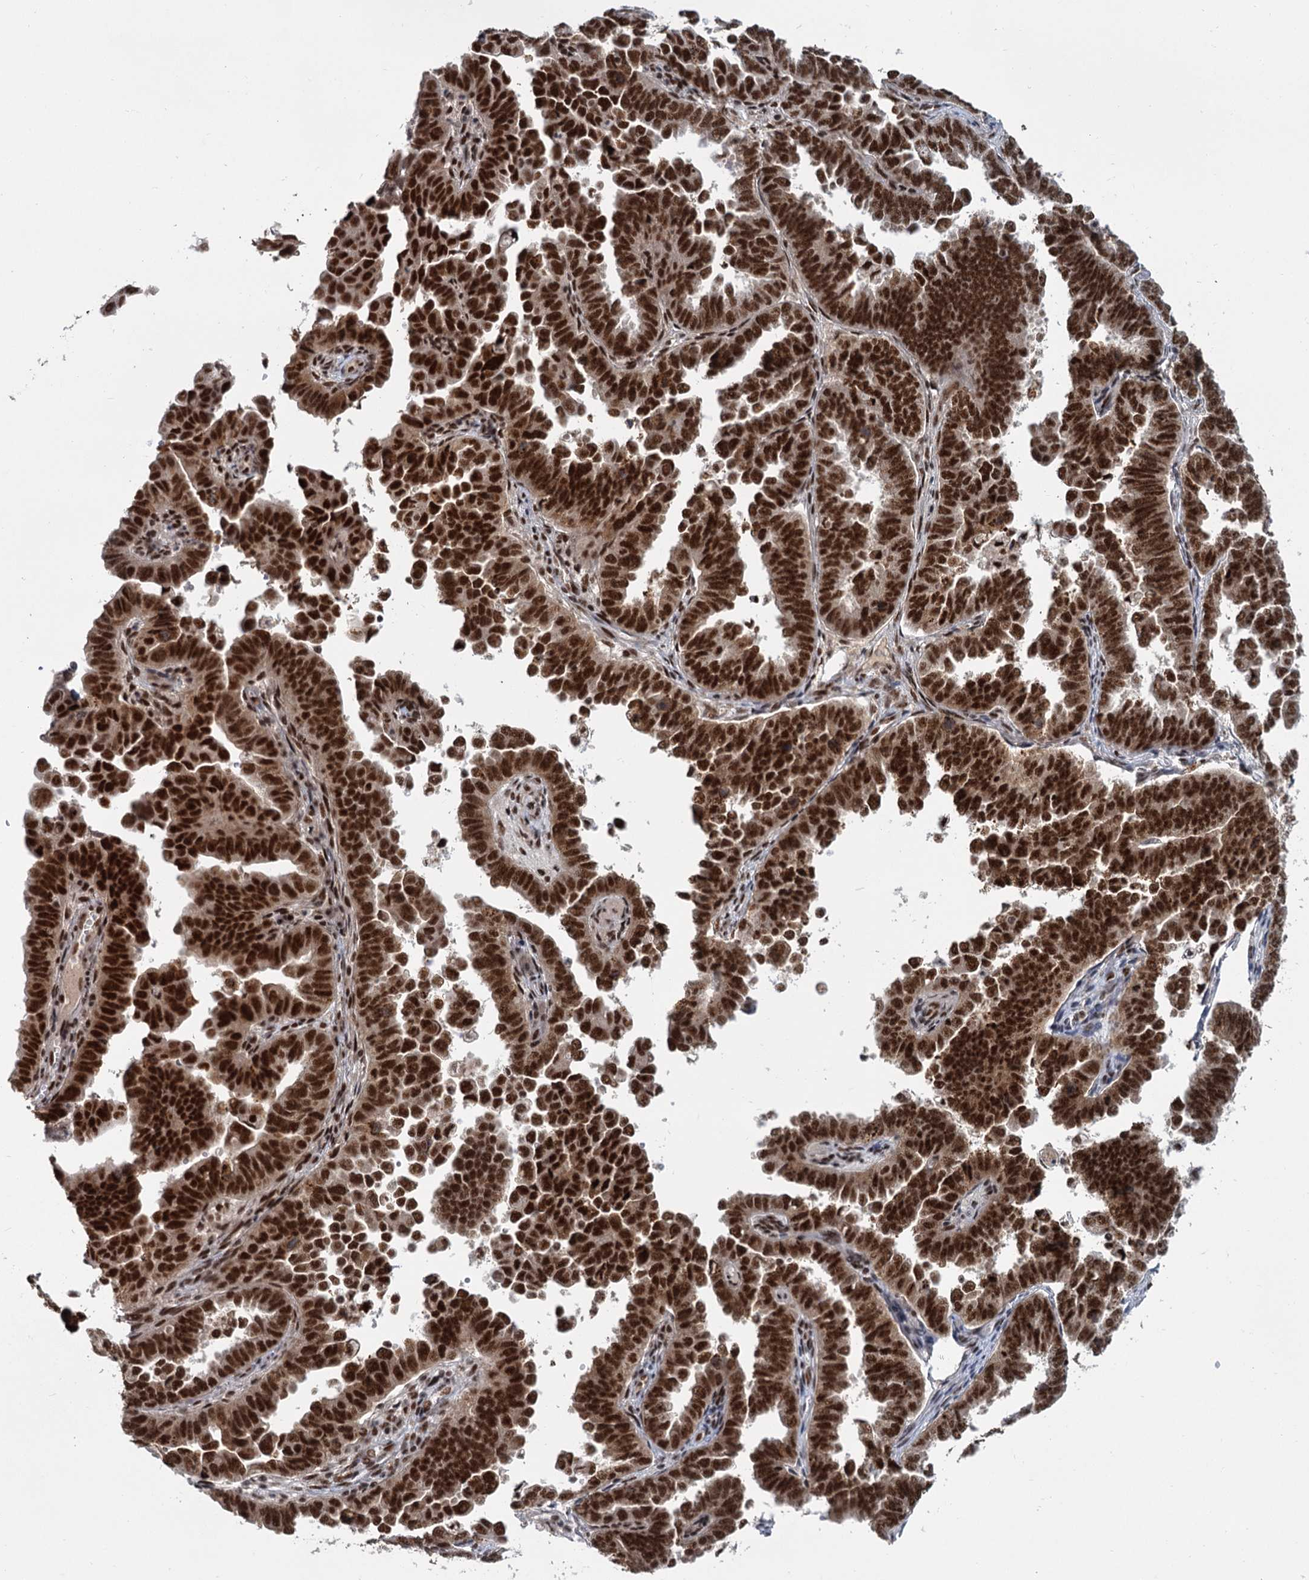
{"staining": {"intensity": "strong", "quantity": ">75%", "location": "nuclear"}, "tissue": "endometrial cancer", "cell_type": "Tumor cells", "image_type": "cancer", "snomed": [{"axis": "morphology", "description": "Adenocarcinoma, NOS"}, {"axis": "topography", "description": "Endometrium"}], "caption": "The photomicrograph reveals immunohistochemical staining of endometrial cancer. There is strong nuclear staining is seen in approximately >75% of tumor cells.", "gene": "WBP4", "patient": {"sex": "female", "age": 75}}